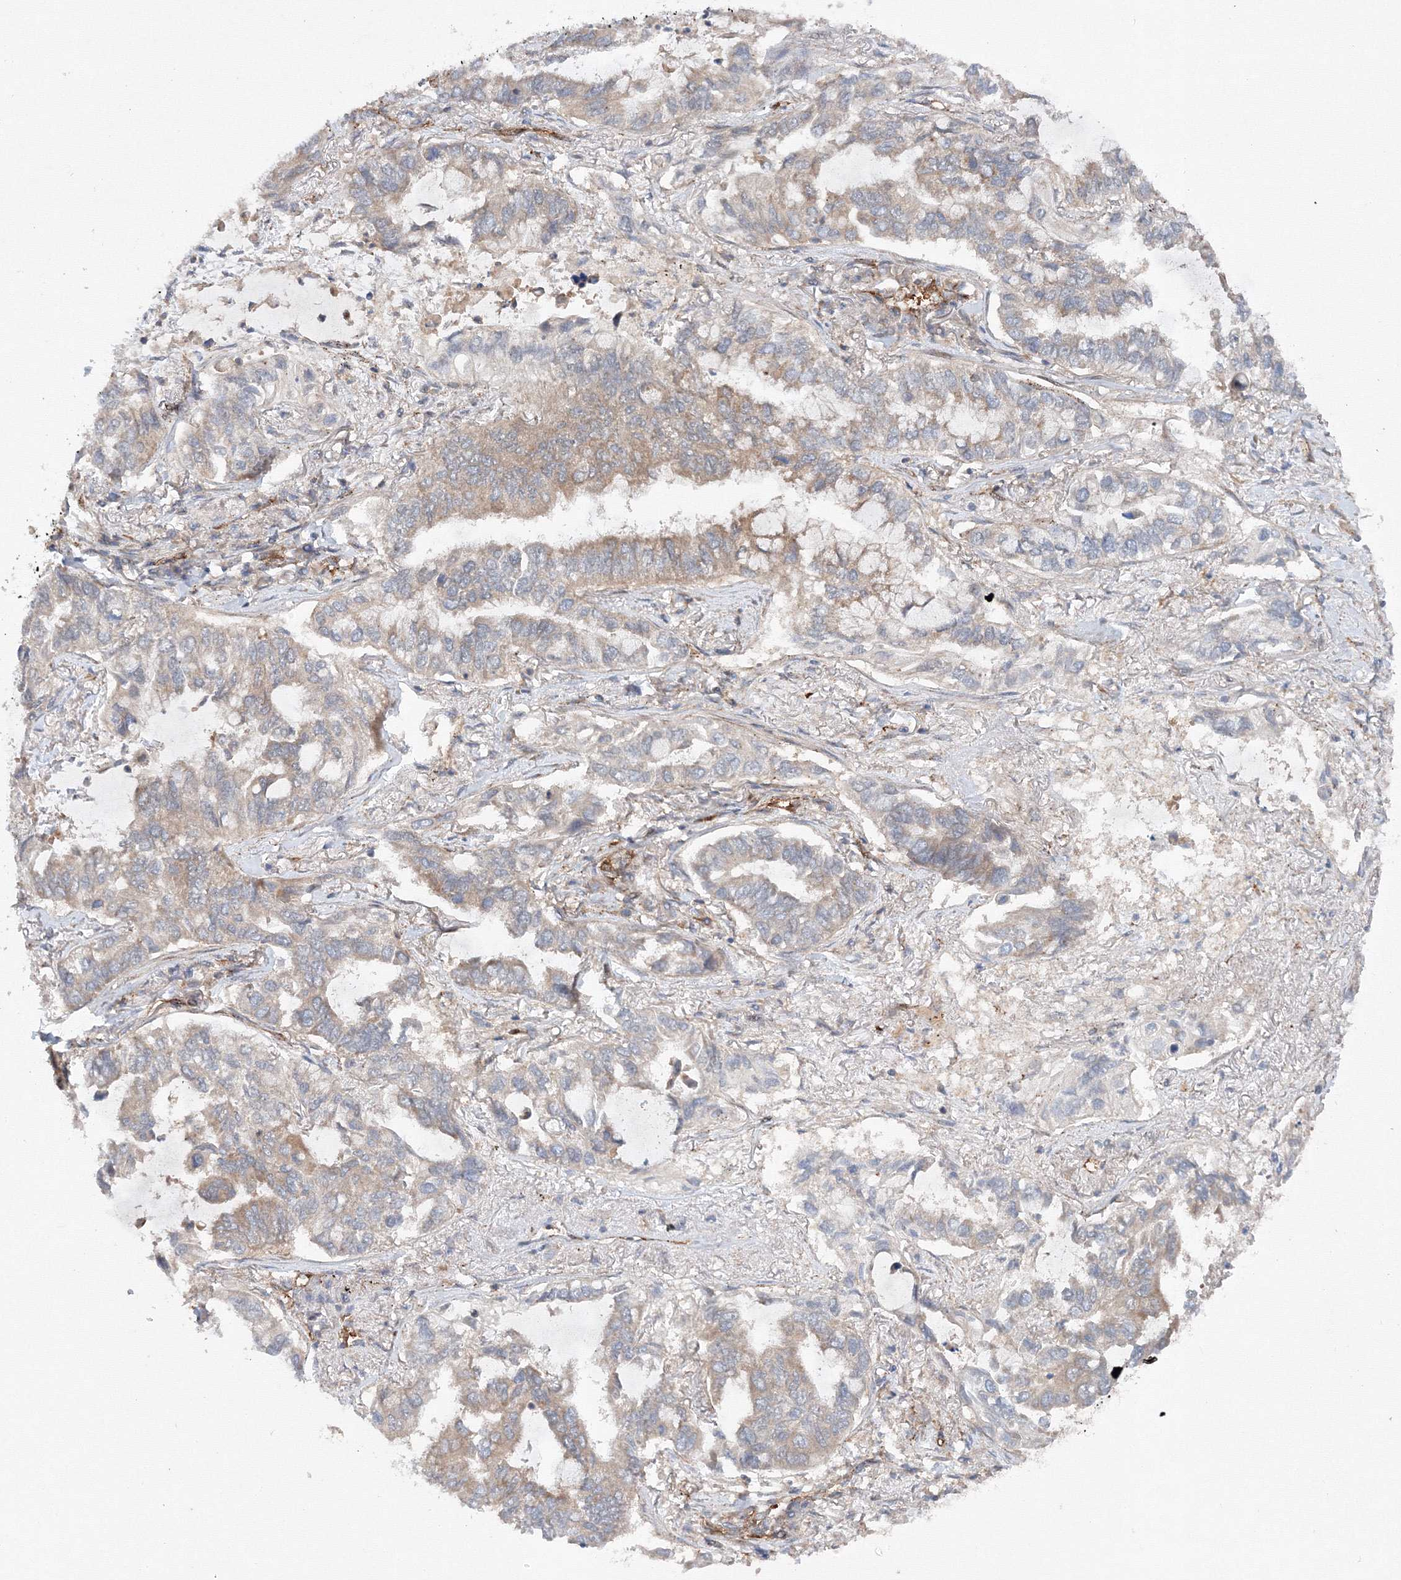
{"staining": {"intensity": "weak", "quantity": "25%-75%", "location": "cytoplasmic/membranous"}, "tissue": "lung cancer", "cell_type": "Tumor cells", "image_type": "cancer", "snomed": [{"axis": "morphology", "description": "Adenocarcinoma, NOS"}, {"axis": "topography", "description": "Lung"}], "caption": "Adenocarcinoma (lung) stained with DAB immunohistochemistry displays low levels of weak cytoplasmic/membranous positivity in approximately 25%-75% of tumor cells.", "gene": "DCTD", "patient": {"sex": "male", "age": 64}}